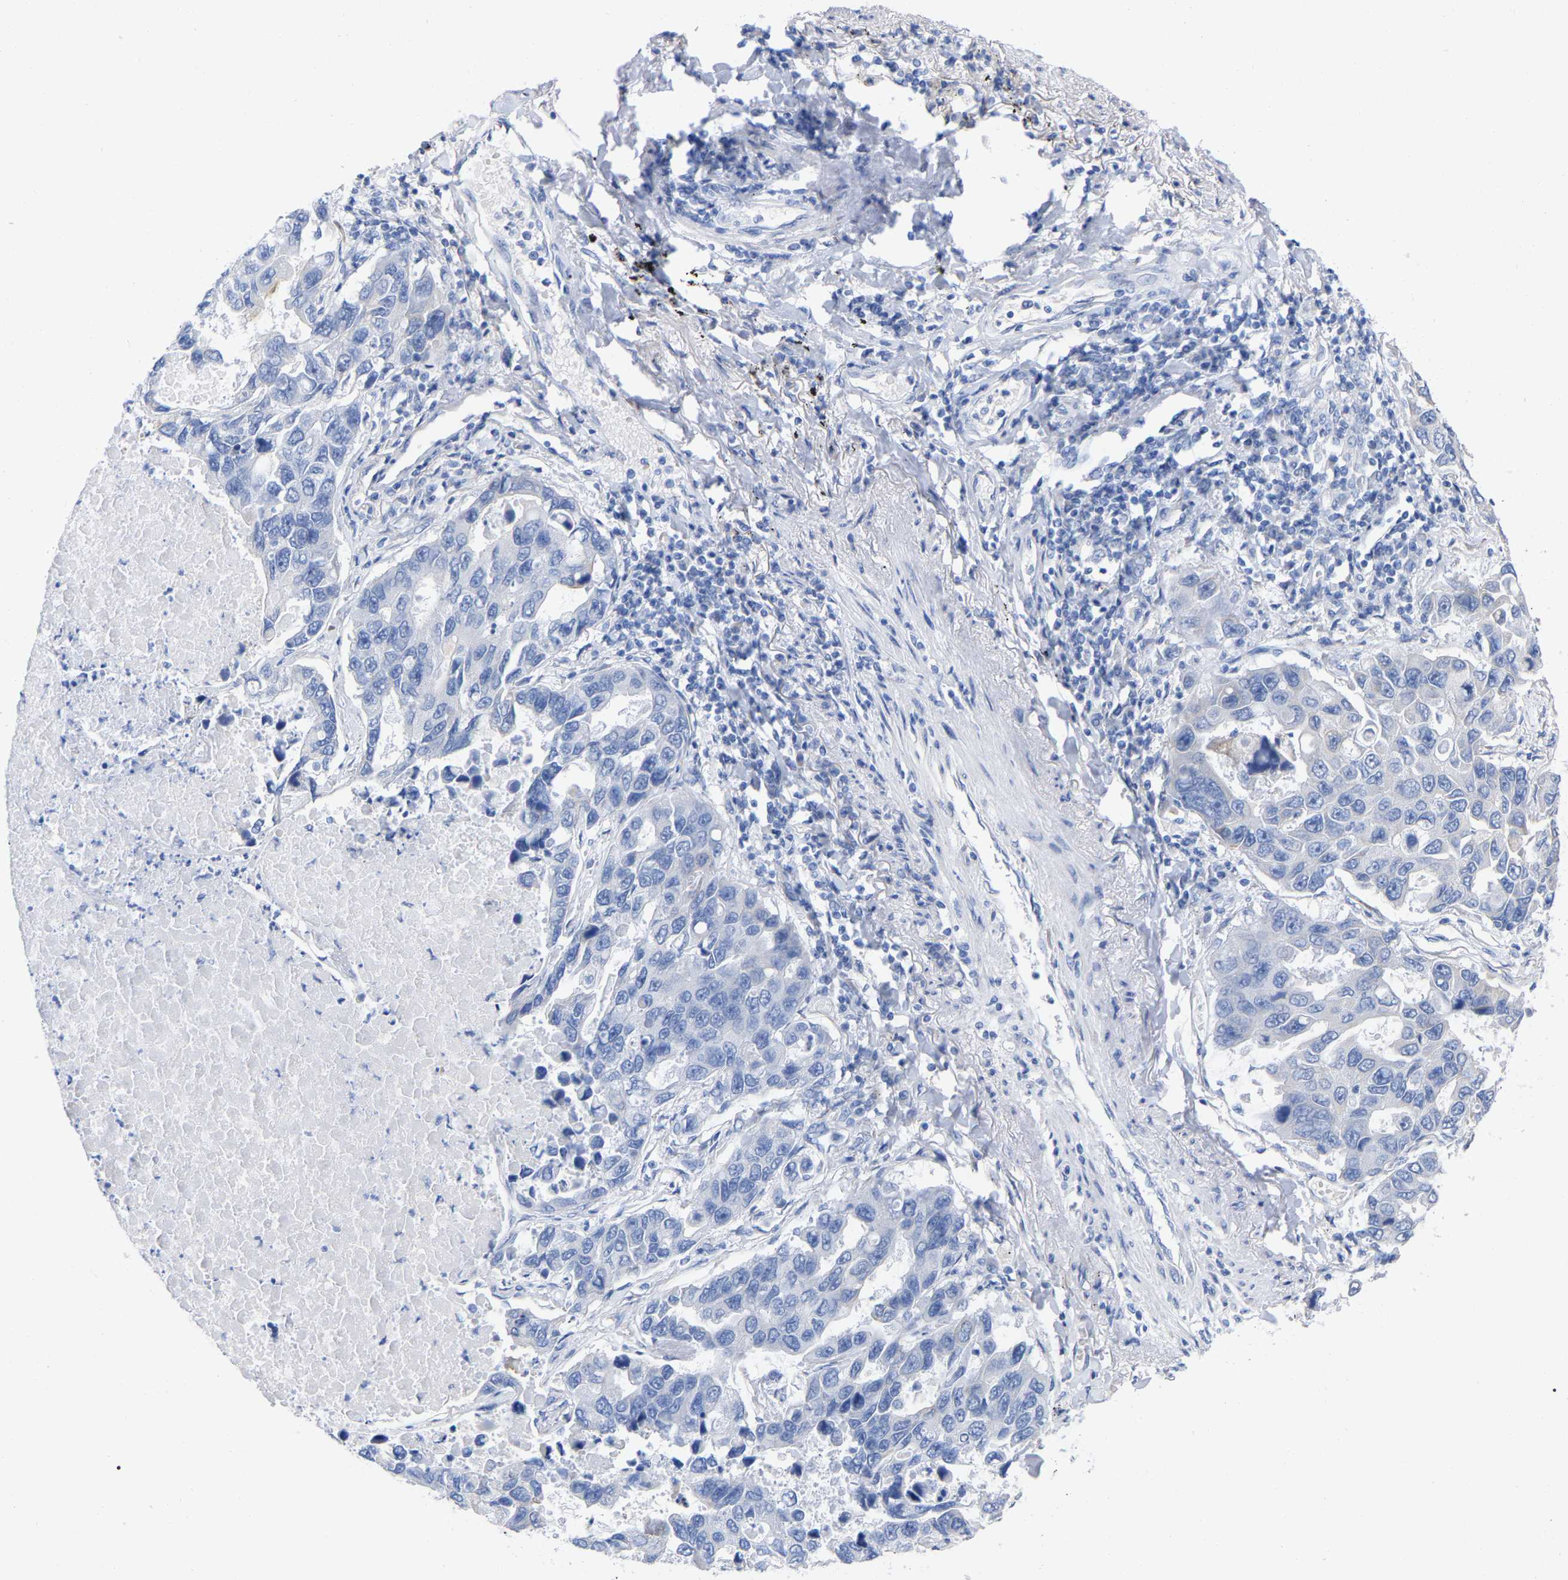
{"staining": {"intensity": "negative", "quantity": "none", "location": "none"}, "tissue": "lung cancer", "cell_type": "Tumor cells", "image_type": "cancer", "snomed": [{"axis": "morphology", "description": "Adenocarcinoma, NOS"}, {"axis": "topography", "description": "Lung"}], "caption": "Tumor cells are negative for brown protein staining in lung adenocarcinoma.", "gene": "HAPLN1", "patient": {"sex": "male", "age": 64}}